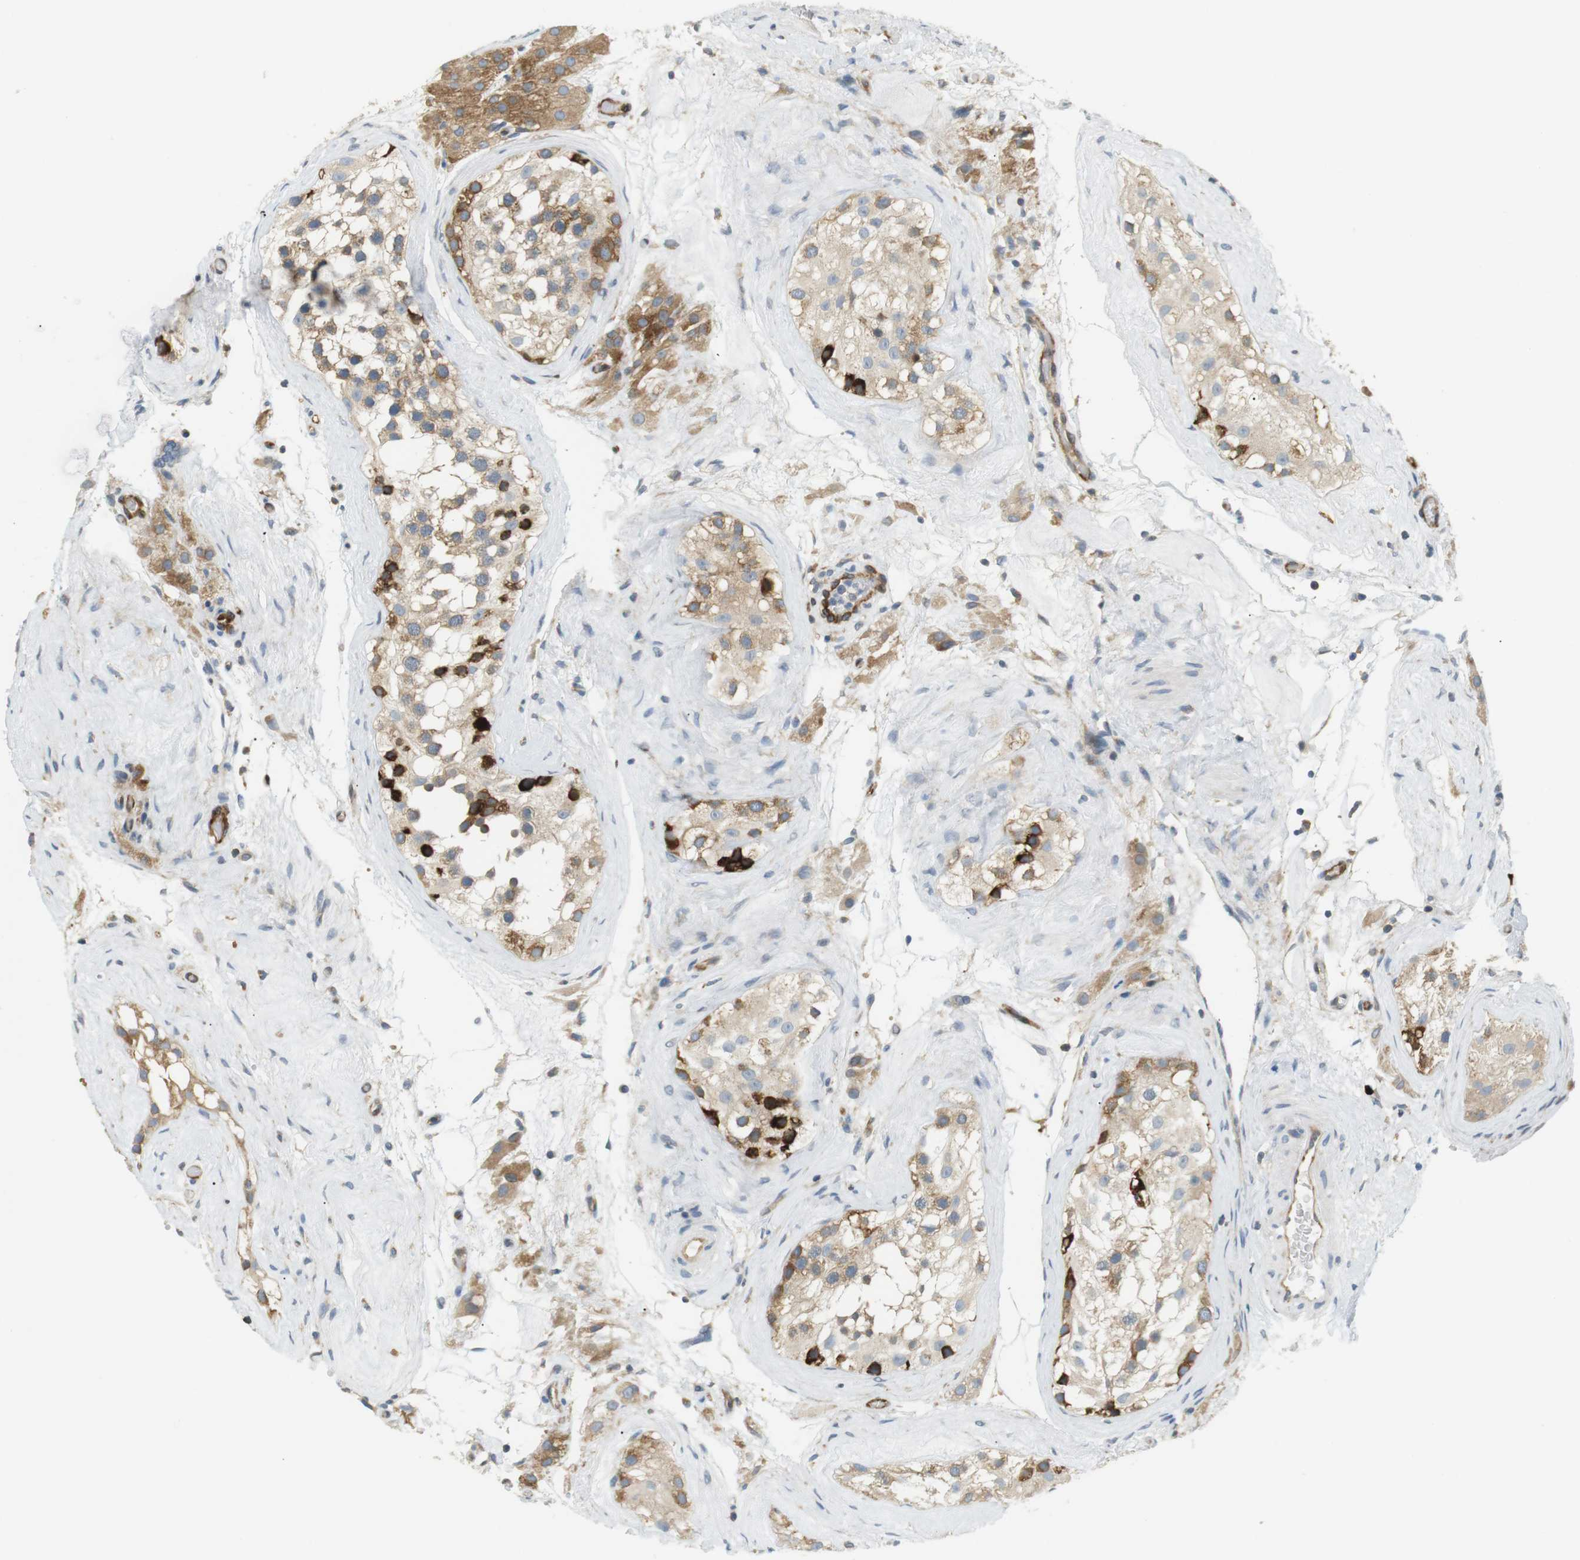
{"staining": {"intensity": "strong", "quantity": "<25%", "location": "cytoplasmic/membranous"}, "tissue": "testis", "cell_type": "Cells in seminiferous ducts", "image_type": "normal", "snomed": [{"axis": "morphology", "description": "Normal tissue, NOS"}, {"axis": "morphology", "description": "Seminoma, NOS"}, {"axis": "topography", "description": "Testis"}], "caption": "Protein staining shows strong cytoplasmic/membranous positivity in approximately <25% of cells in seminiferous ducts in benign testis. (DAB (3,3'-diaminobenzidine) IHC with brightfield microscopy, high magnification).", "gene": "TMEM200A", "patient": {"sex": "male", "age": 71}}